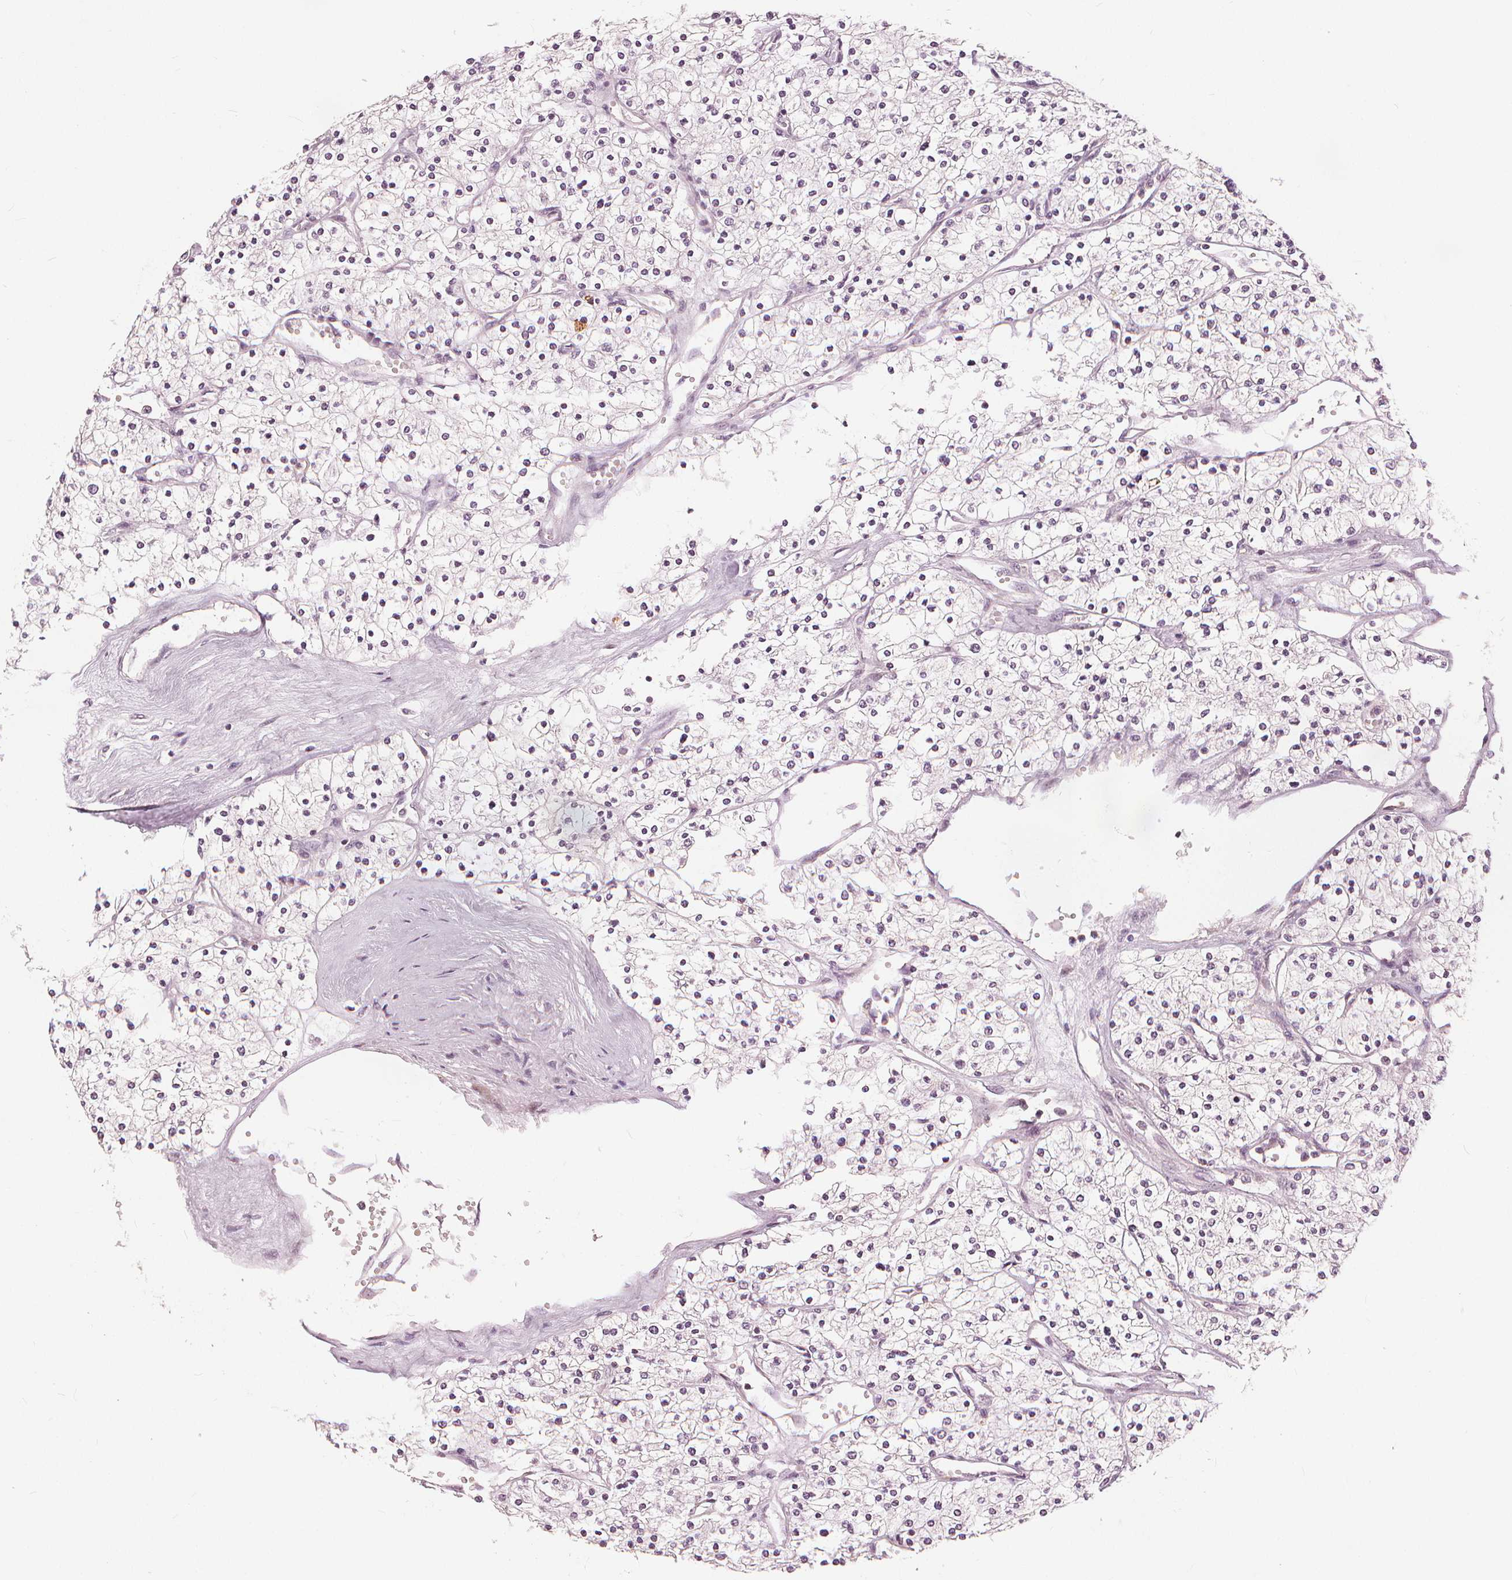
{"staining": {"intensity": "negative", "quantity": "none", "location": "none"}, "tissue": "renal cancer", "cell_type": "Tumor cells", "image_type": "cancer", "snomed": [{"axis": "morphology", "description": "Adenocarcinoma, NOS"}, {"axis": "topography", "description": "Kidney"}], "caption": "This photomicrograph is of renal cancer (adenocarcinoma) stained with IHC to label a protein in brown with the nuclei are counter-stained blue. There is no expression in tumor cells.", "gene": "SLC34A1", "patient": {"sex": "male", "age": 80}}